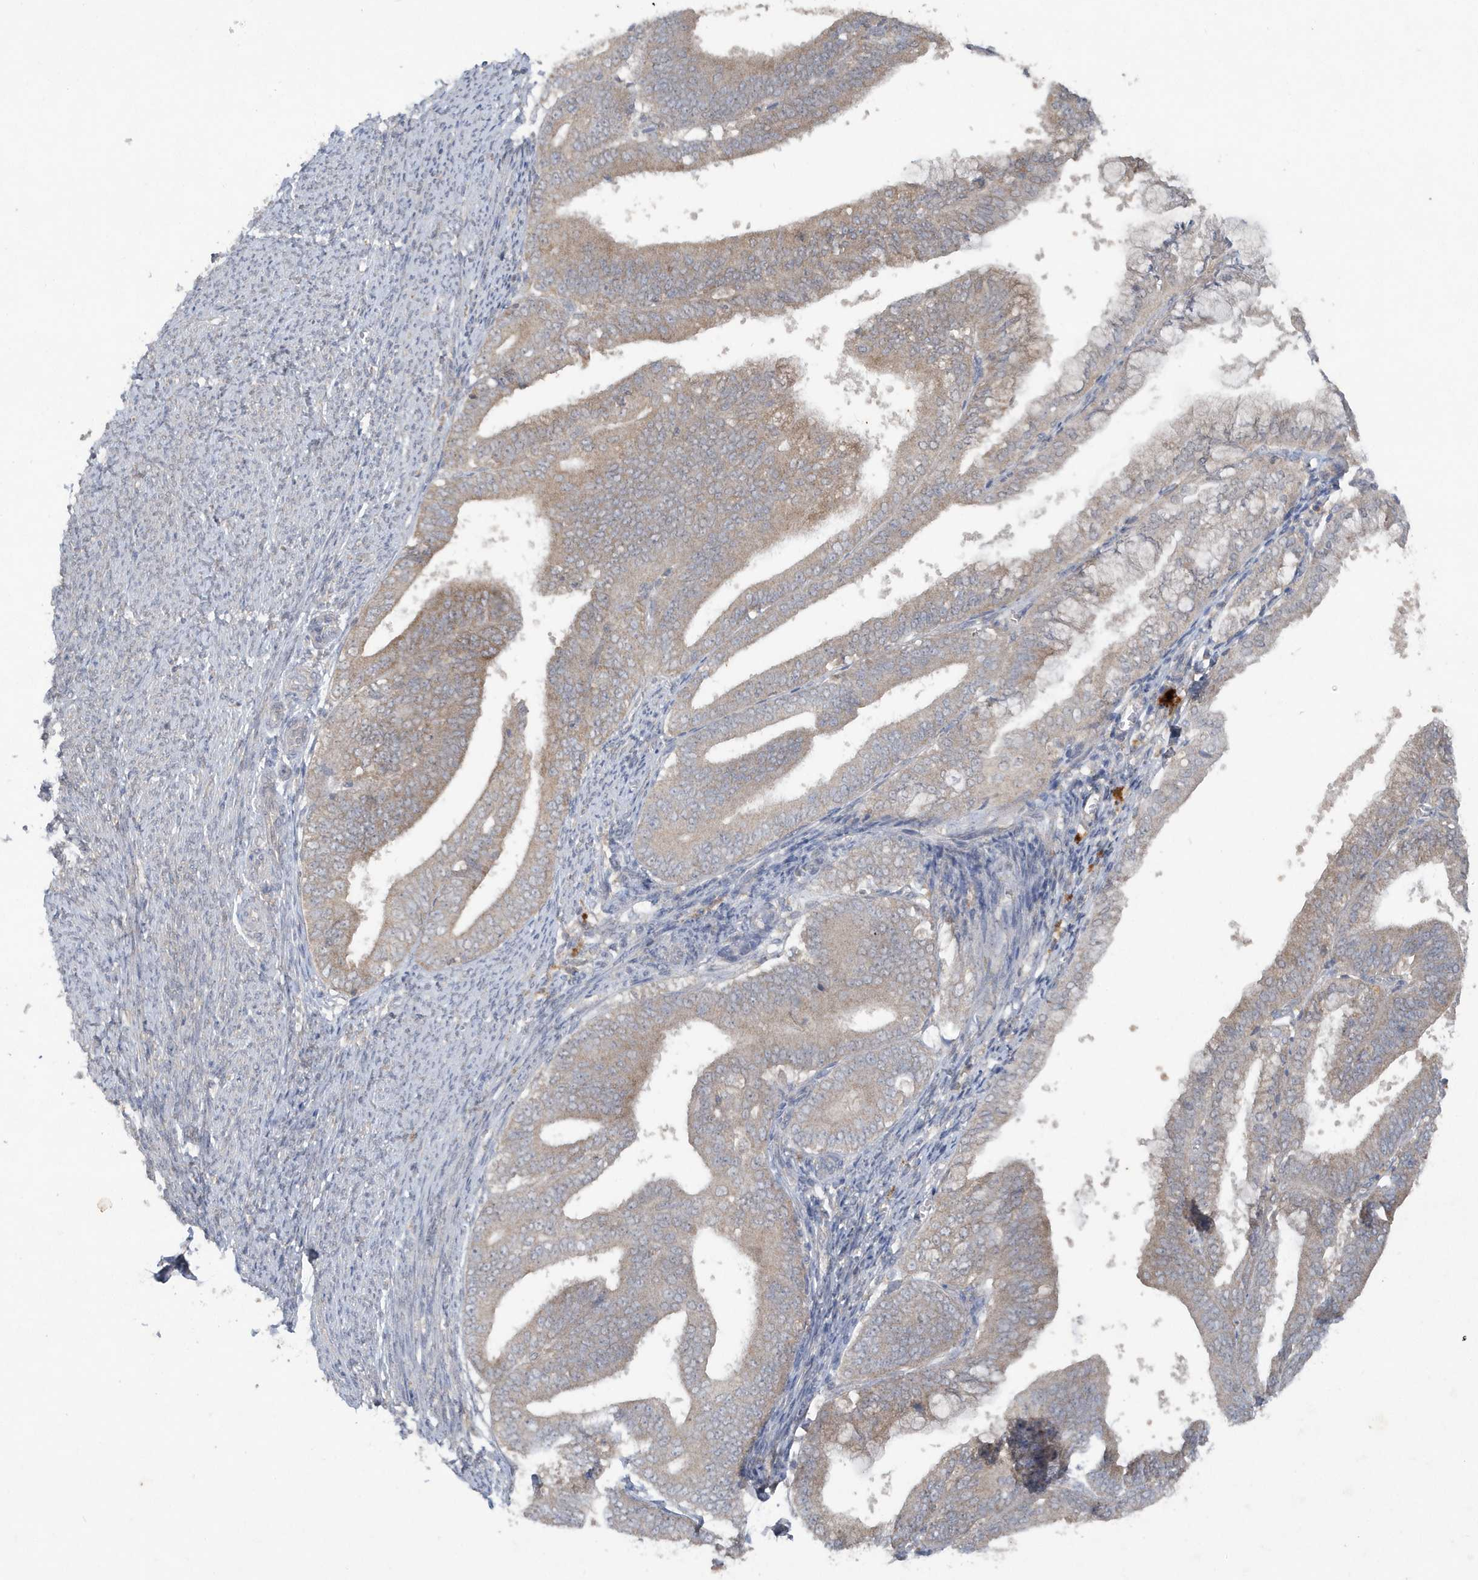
{"staining": {"intensity": "weak", "quantity": ">75%", "location": "cytoplasmic/membranous"}, "tissue": "endometrial cancer", "cell_type": "Tumor cells", "image_type": "cancer", "snomed": [{"axis": "morphology", "description": "Adenocarcinoma, NOS"}, {"axis": "topography", "description": "Endometrium"}], "caption": "Endometrial adenocarcinoma stained with a brown dye exhibits weak cytoplasmic/membranous positive positivity in approximately >75% of tumor cells.", "gene": "C1RL", "patient": {"sex": "female", "age": 63}}